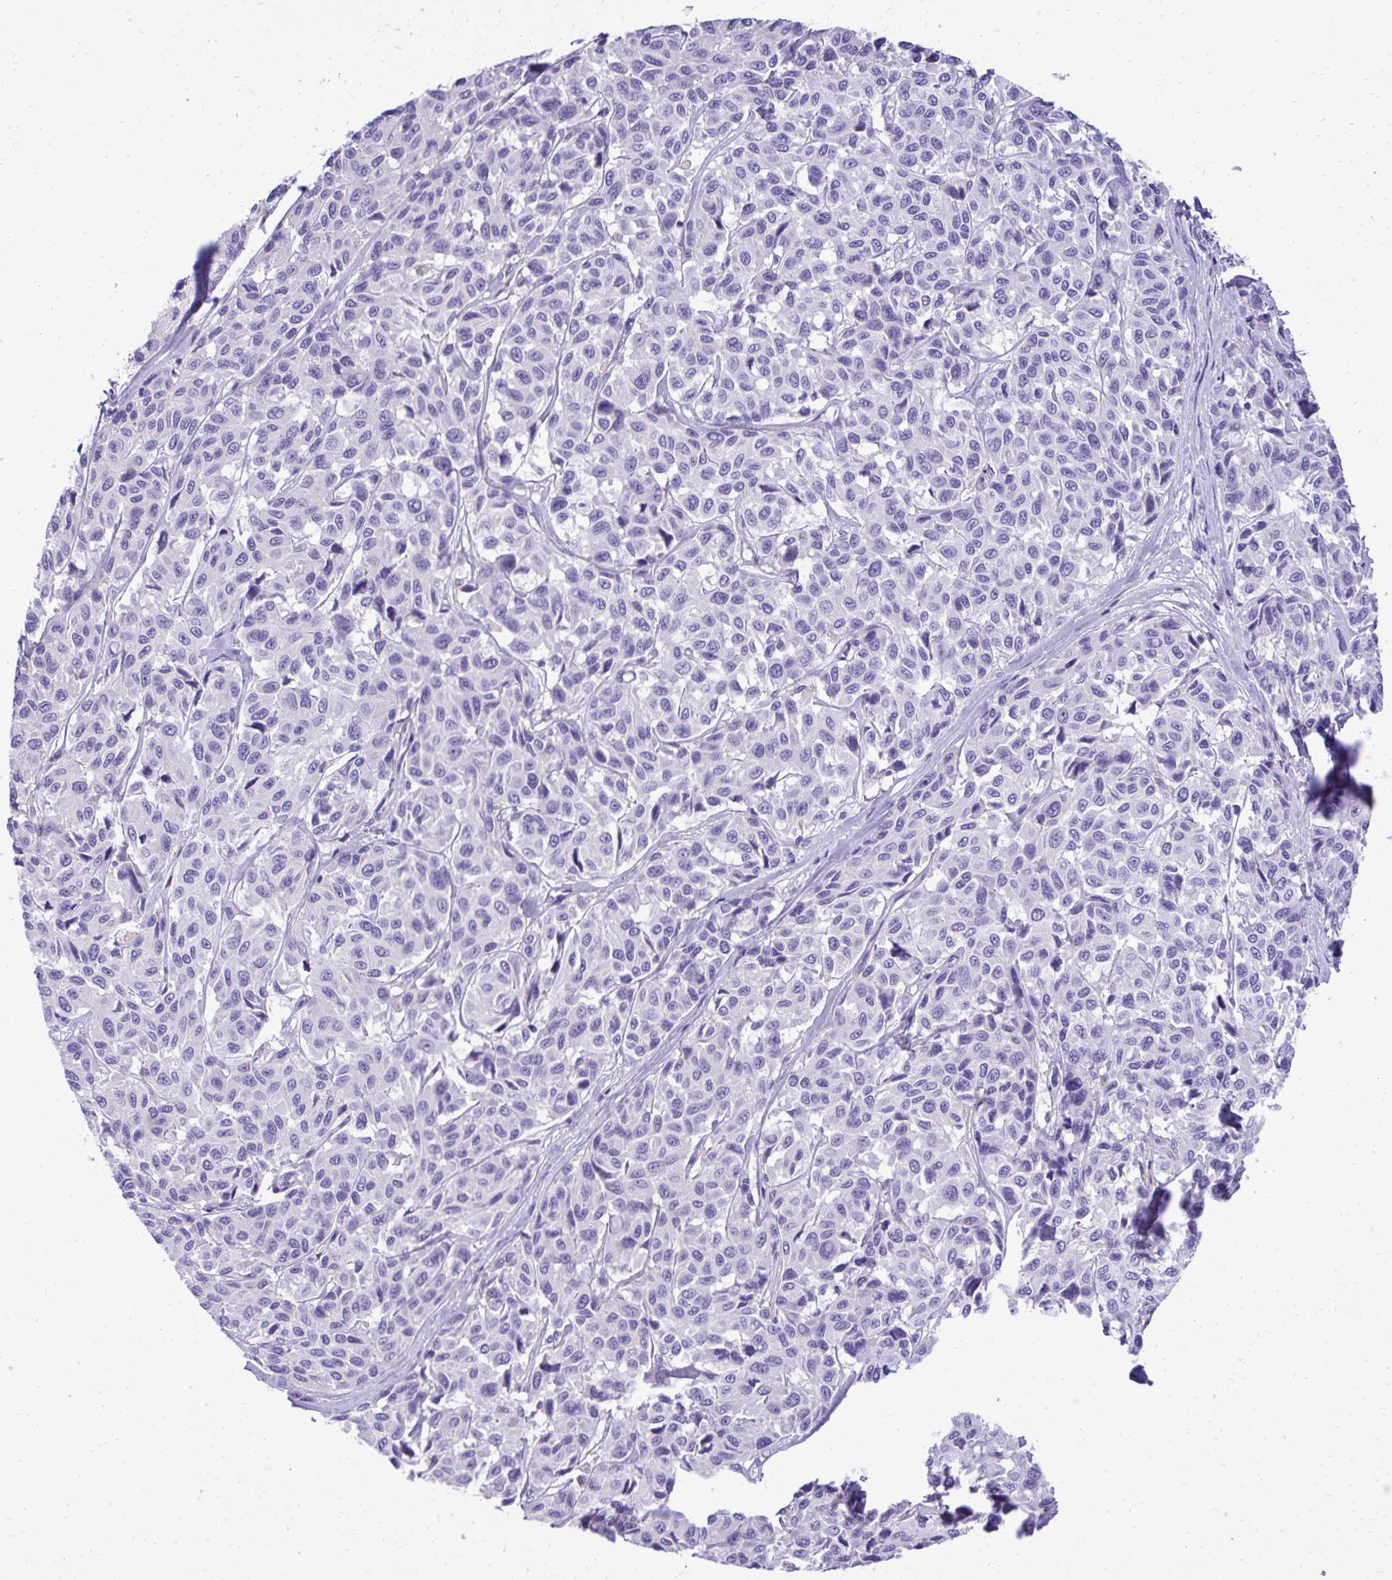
{"staining": {"intensity": "negative", "quantity": "none", "location": "none"}, "tissue": "melanoma", "cell_type": "Tumor cells", "image_type": "cancer", "snomed": [{"axis": "morphology", "description": "Malignant melanoma, NOS"}, {"axis": "topography", "description": "Skin"}], "caption": "This photomicrograph is of malignant melanoma stained with IHC to label a protein in brown with the nuclei are counter-stained blue. There is no staining in tumor cells.", "gene": "ST6GALNAC3", "patient": {"sex": "female", "age": 66}}